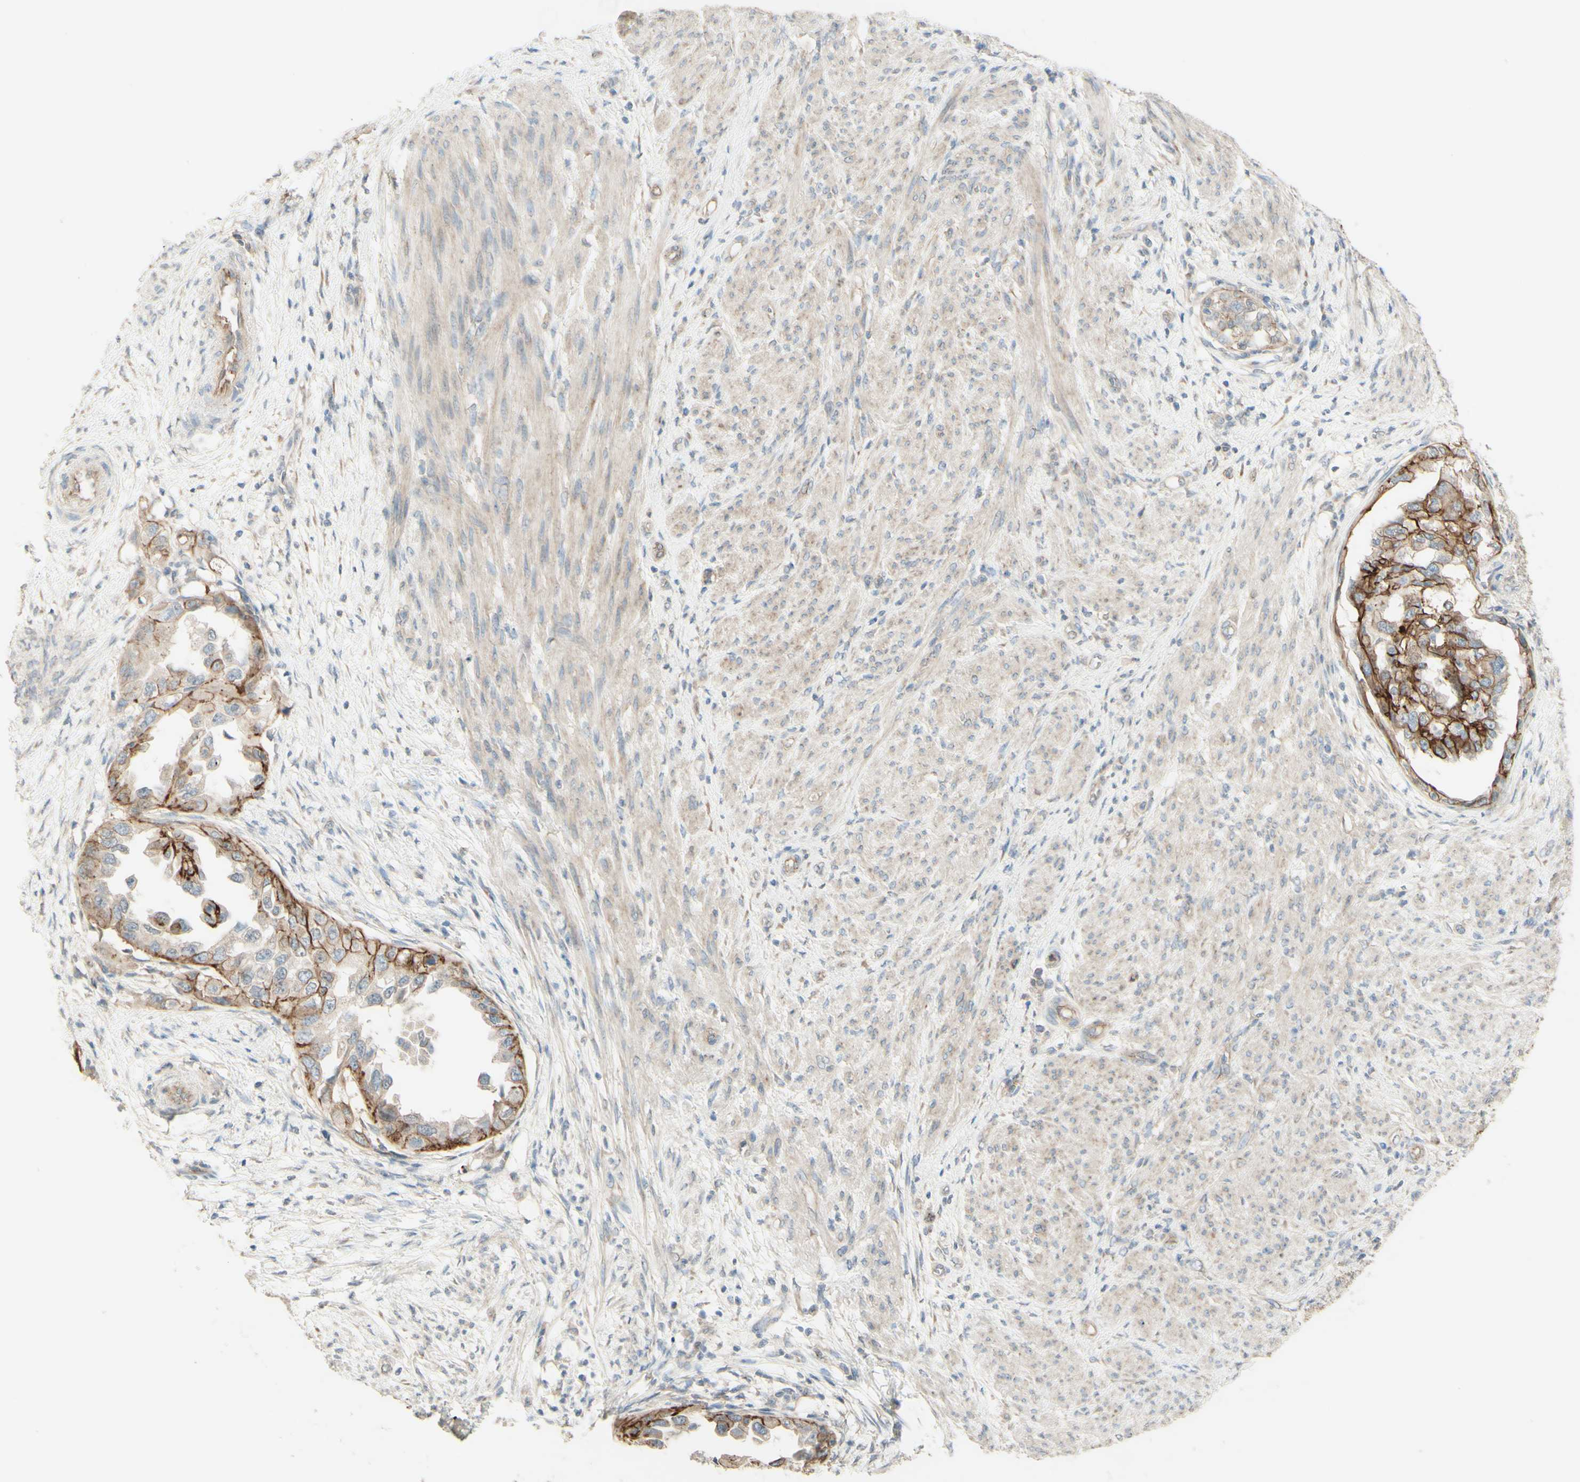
{"staining": {"intensity": "moderate", "quantity": ">75%", "location": "cytoplasmic/membranous"}, "tissue": "endometrial cancer", "cell_type": "Tumor cells", "image_type": "cancer", "snomed": [{"axis": "morphology", "description": "Adenocarcinoma, NOS"}, {"axis": "topography", "description": "Endometrium"}], "caption": "Adenocarcinoma (endometrial) stained with IHC exhibits moderate cytoplasmic/membranous positivity in about >75% of tumor cells.", "gene": "RNF149", "patient": {"sex": "female", "age": 85}}